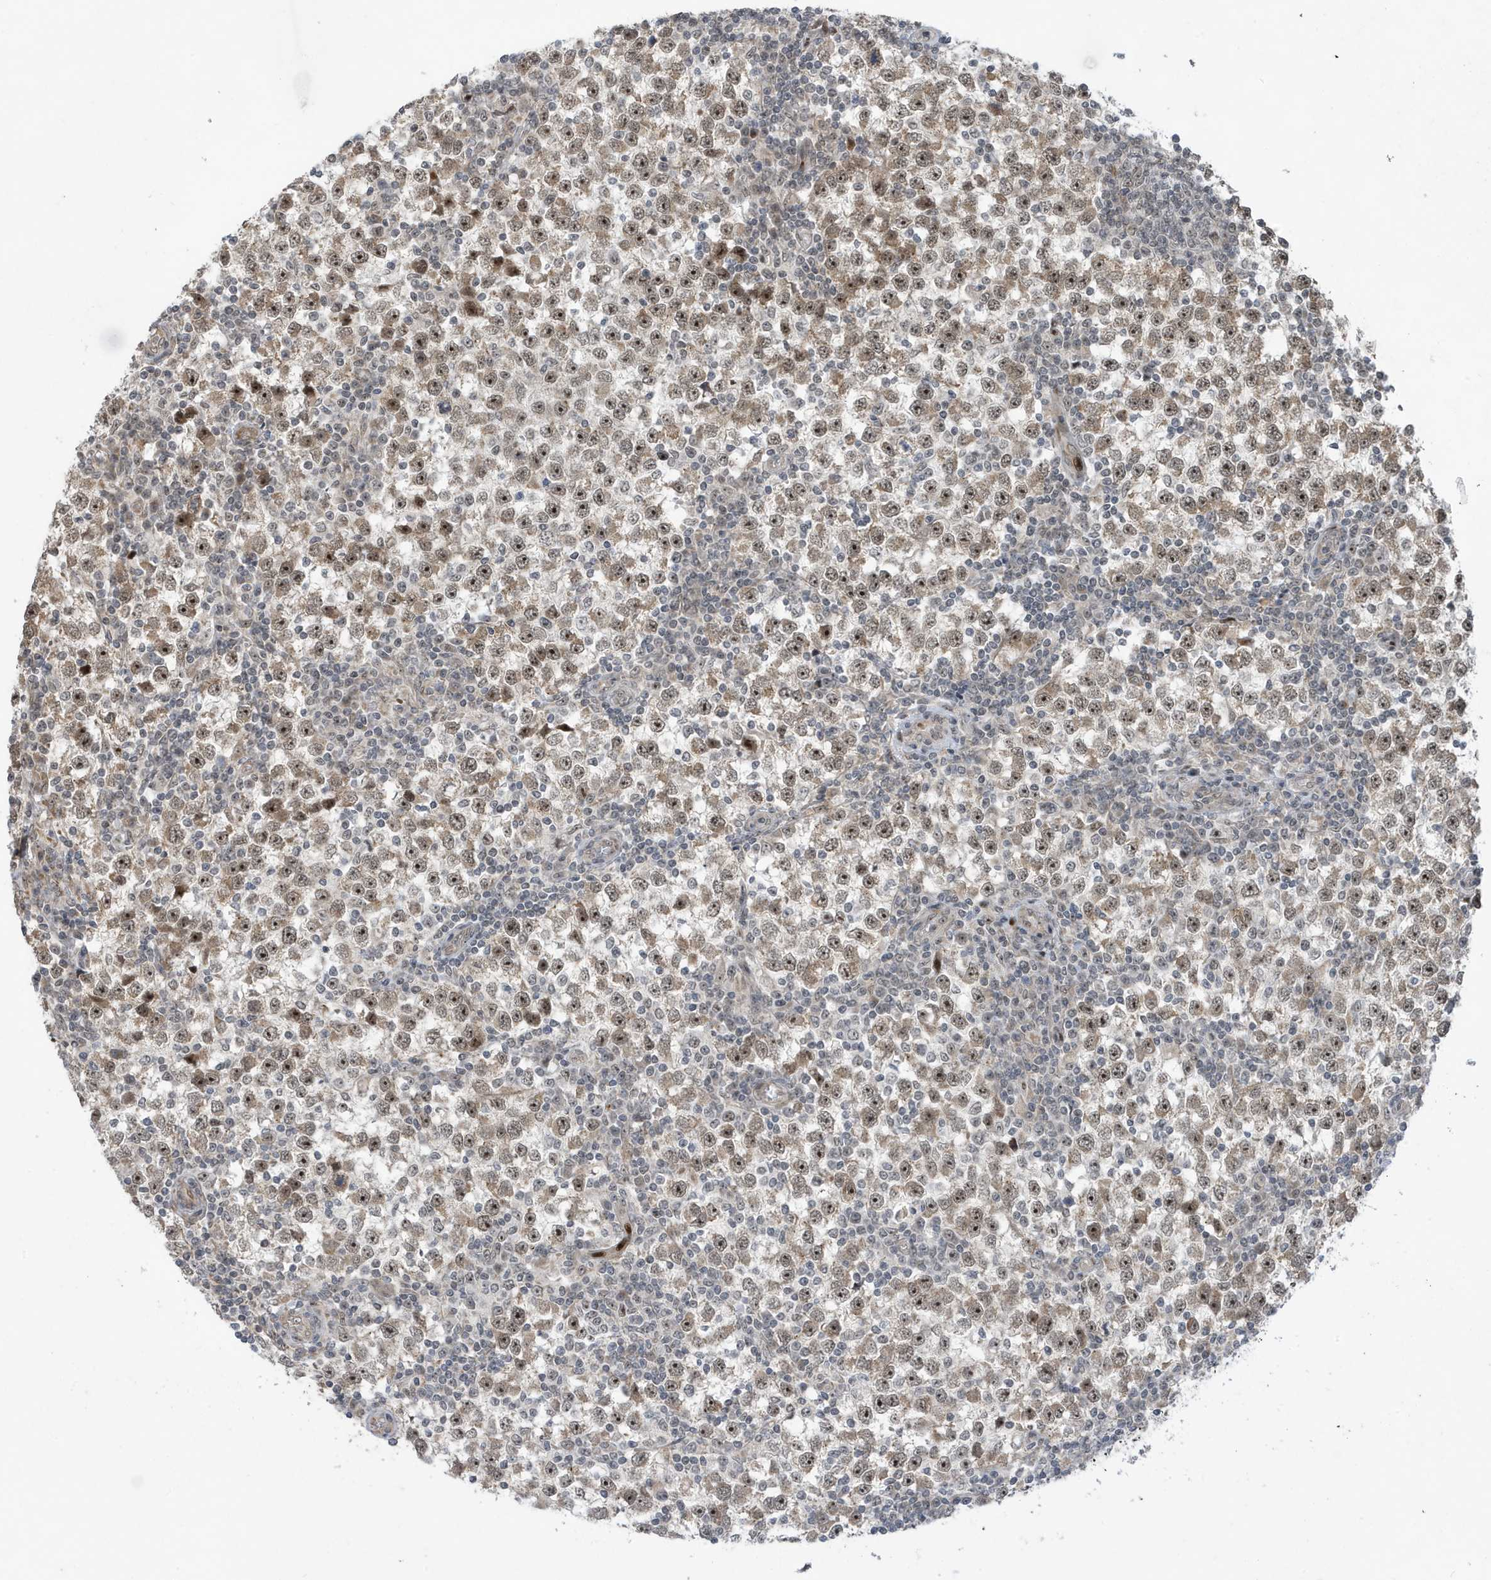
{"staining": {"intensity": "moderate", "quantity": ">75%", "location": "nuclear"}, "tissue": "testis cancer", "cell_type": "Tumor cells", "image_type": "cancer", "snomed": [{"axis": "morphology", "description": "Seminoma, NOS"}, {"axis": "topography", "description": "Testis"}], "caption": "Seminoma (testis) stained with a brown dye shows moderate nuclear positive staining in approximately >75% of tumor cells.", "gene": "FAM9B", "patient": {"sex": "male", "age": 65}}